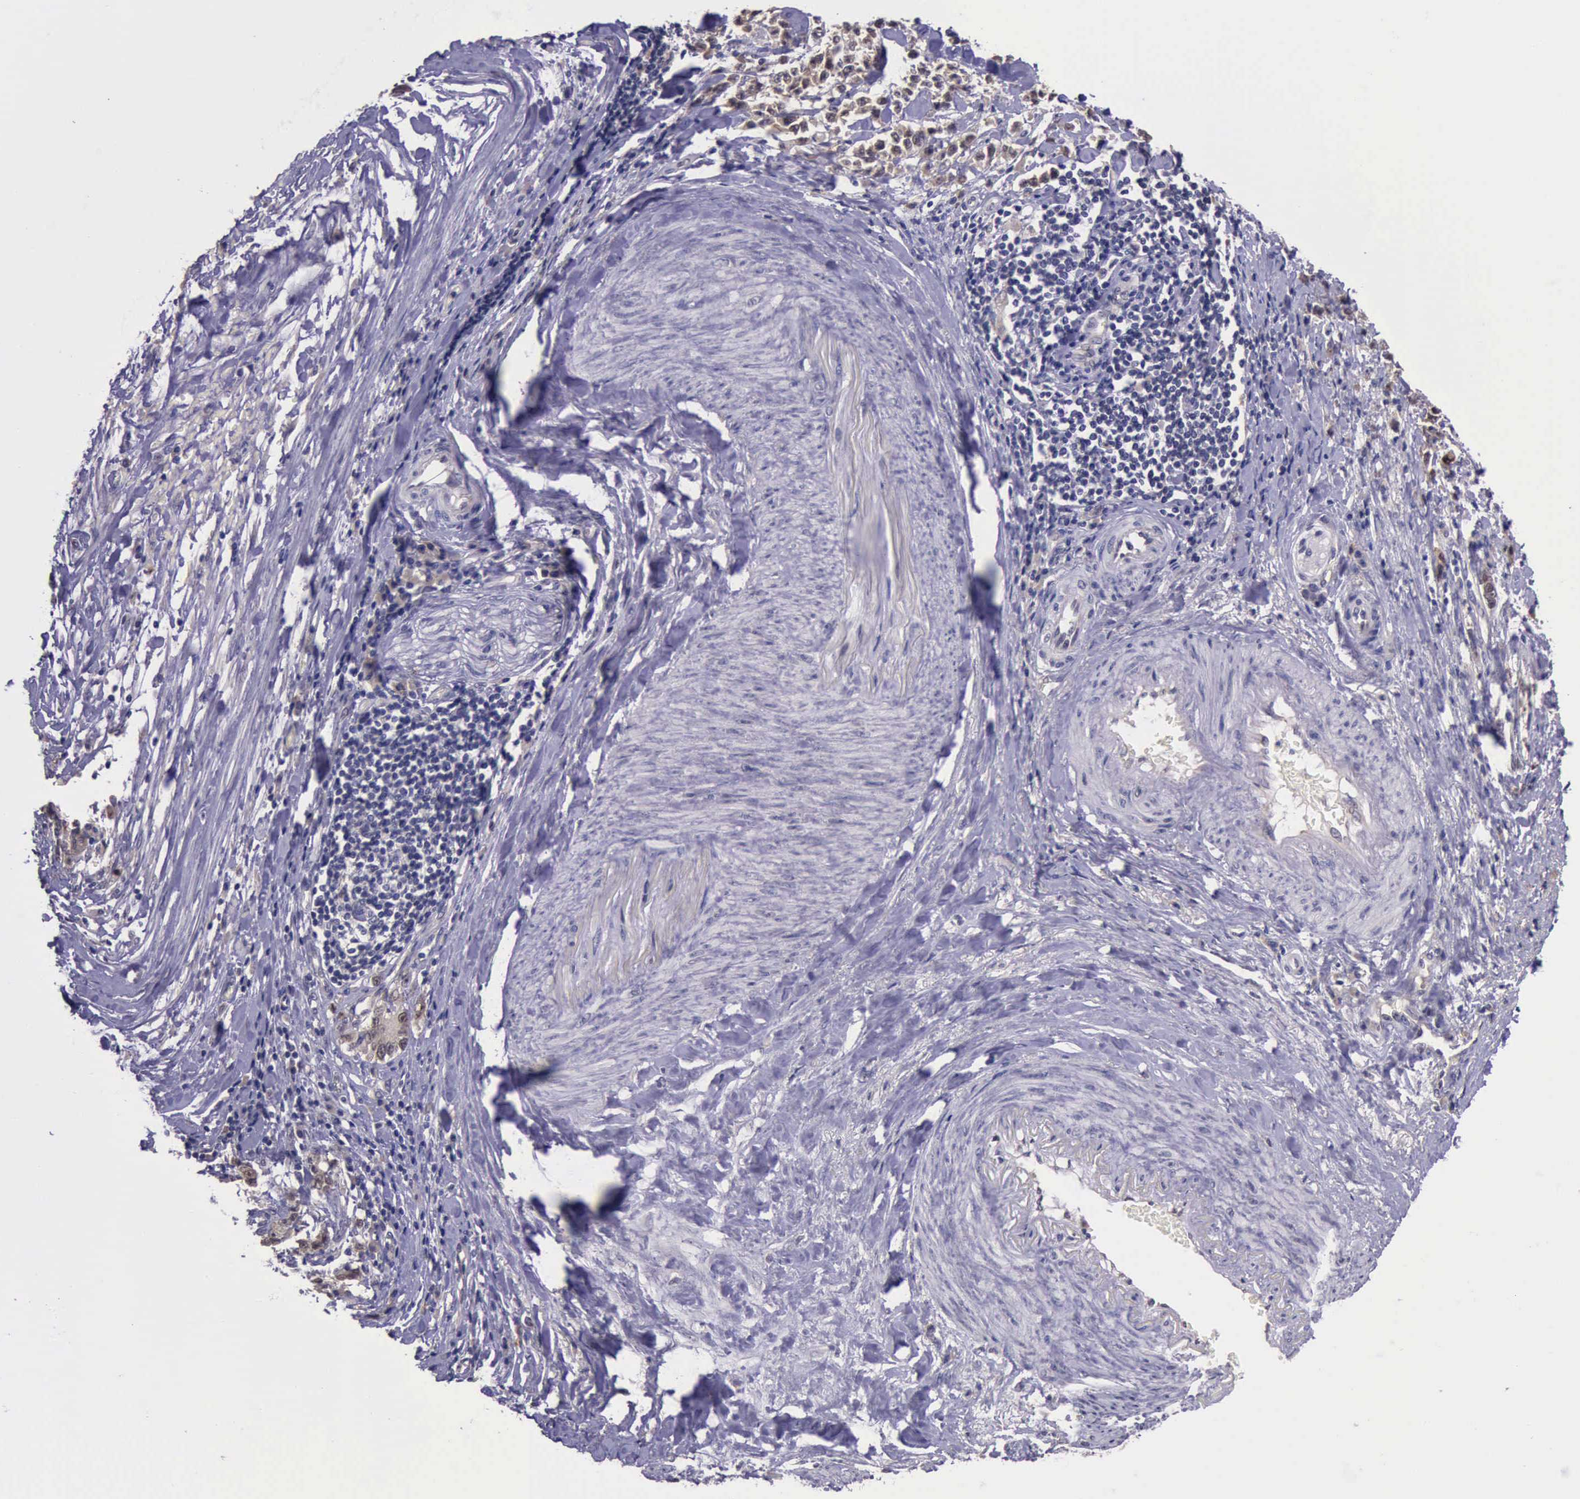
{"staining": {"intensity": "weak", "quantity": ">75%", "location": "cytoplasmic/membranous"}, "tissue": "stomach cancer", "cell_type": "Tumor cells", "image_type": "cancer", "snomed": [{"axis": "morphology", "description": "Adenocarcinoma, NOS"}, {"axis": "topography", "description": "Stomach, lower"}], "caption": "Immunohistochemistry (IHC) micrograph of neoplastic tissue: adenocarcinoma (stomach) stained using immunohistochemistry (IHC) exhibits low levels of weak protein expression localized specifically in the cytoplasmic/membranous of tumor cells, appearing as a cytoplasmic/membranous brown color.", "gene": "PLEK2", "patient": {"sex": "male", "age": 88}}